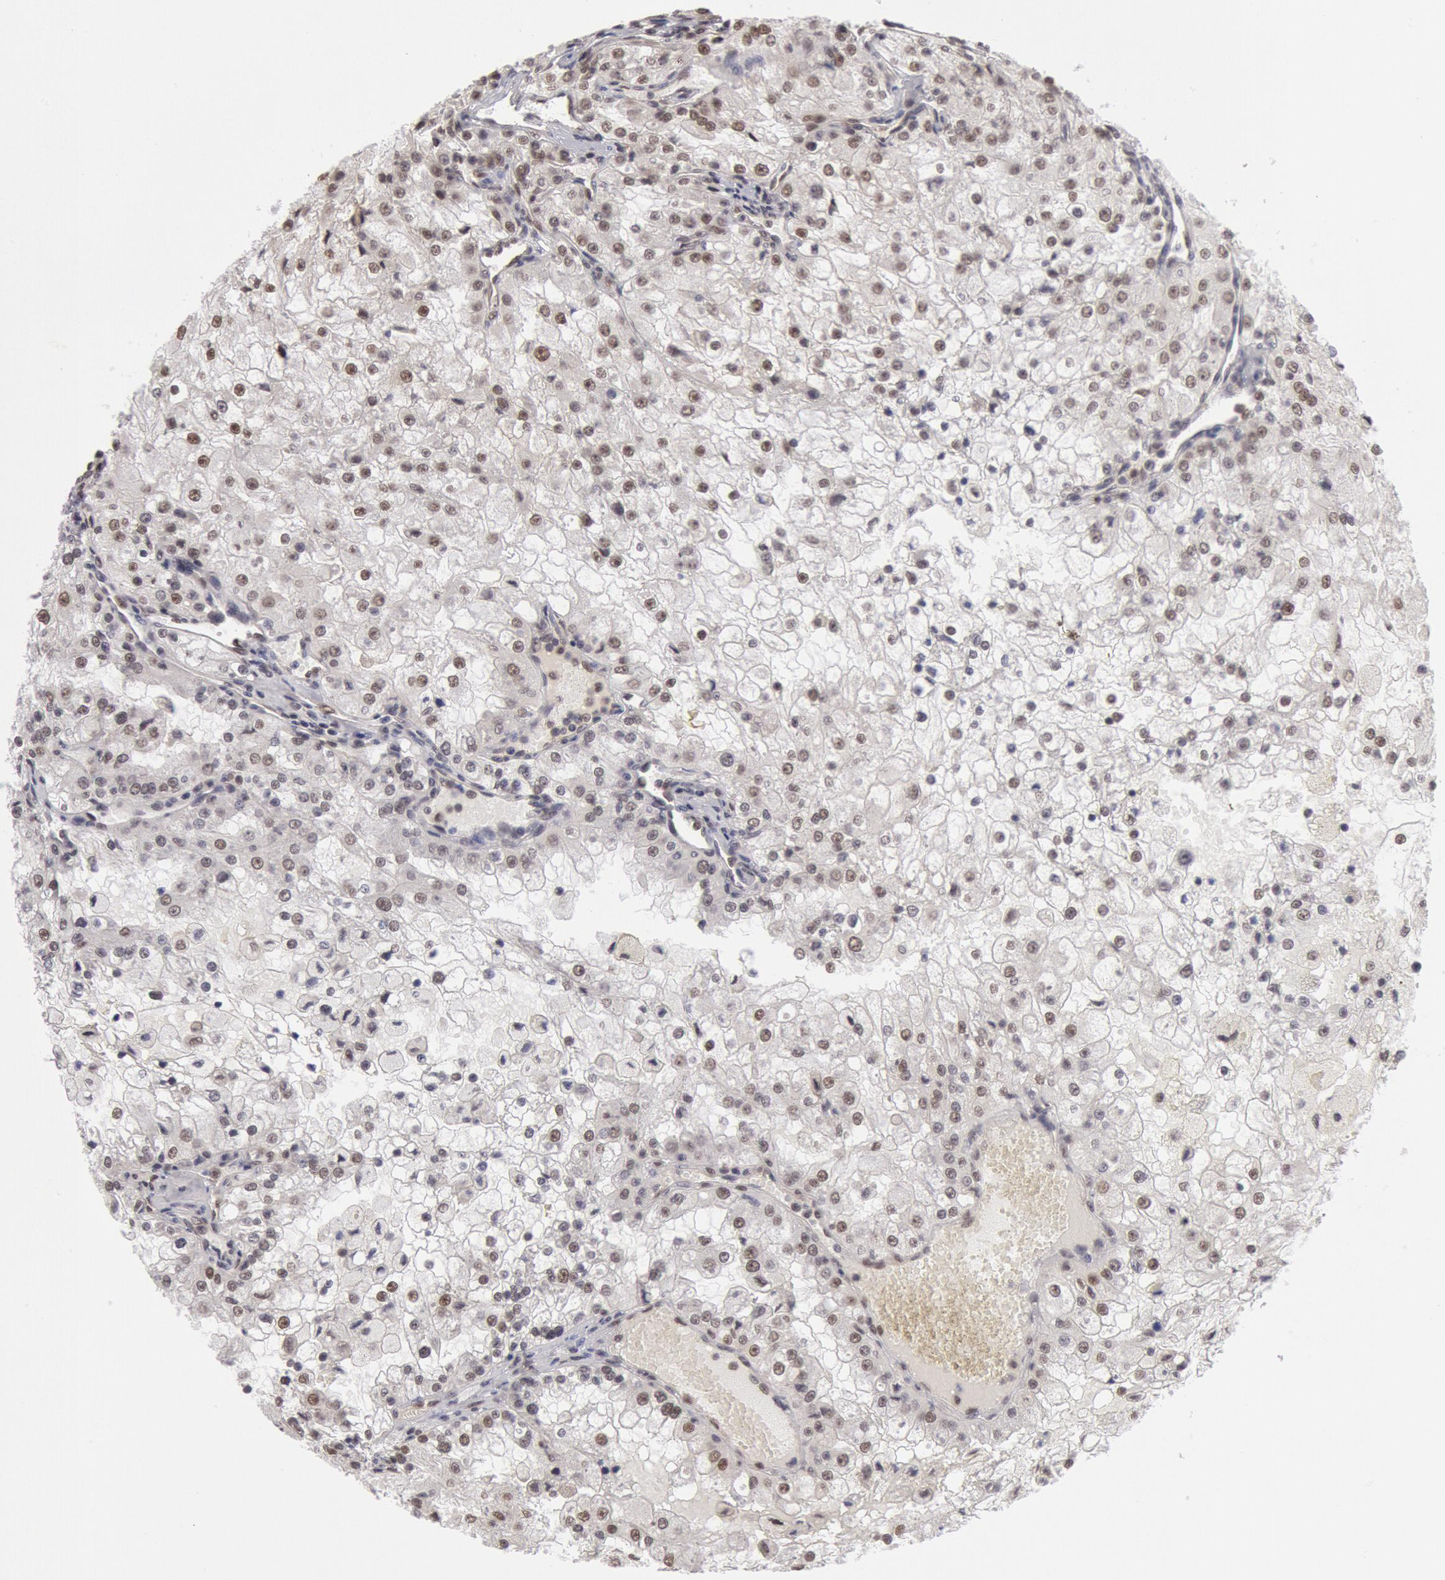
{"staining": {"intensity": "negative", "quantity": "none", "location": "none"}, "tissue": "renal cancer", "cell_type": "Tumor cells", "image_type": "cancer", "snomed": [{"axis": "morphology", "description": "Adenocarcinoma, NOS"}, {"axis": "topography", "description": "Kidney"}], "caption": "Histopathology image shows no protein expression in tumor cells of renal adenocarcinoma tissue.", "gene": "PPP4R3B", "patient": {"sex": "female", "age": 74}}